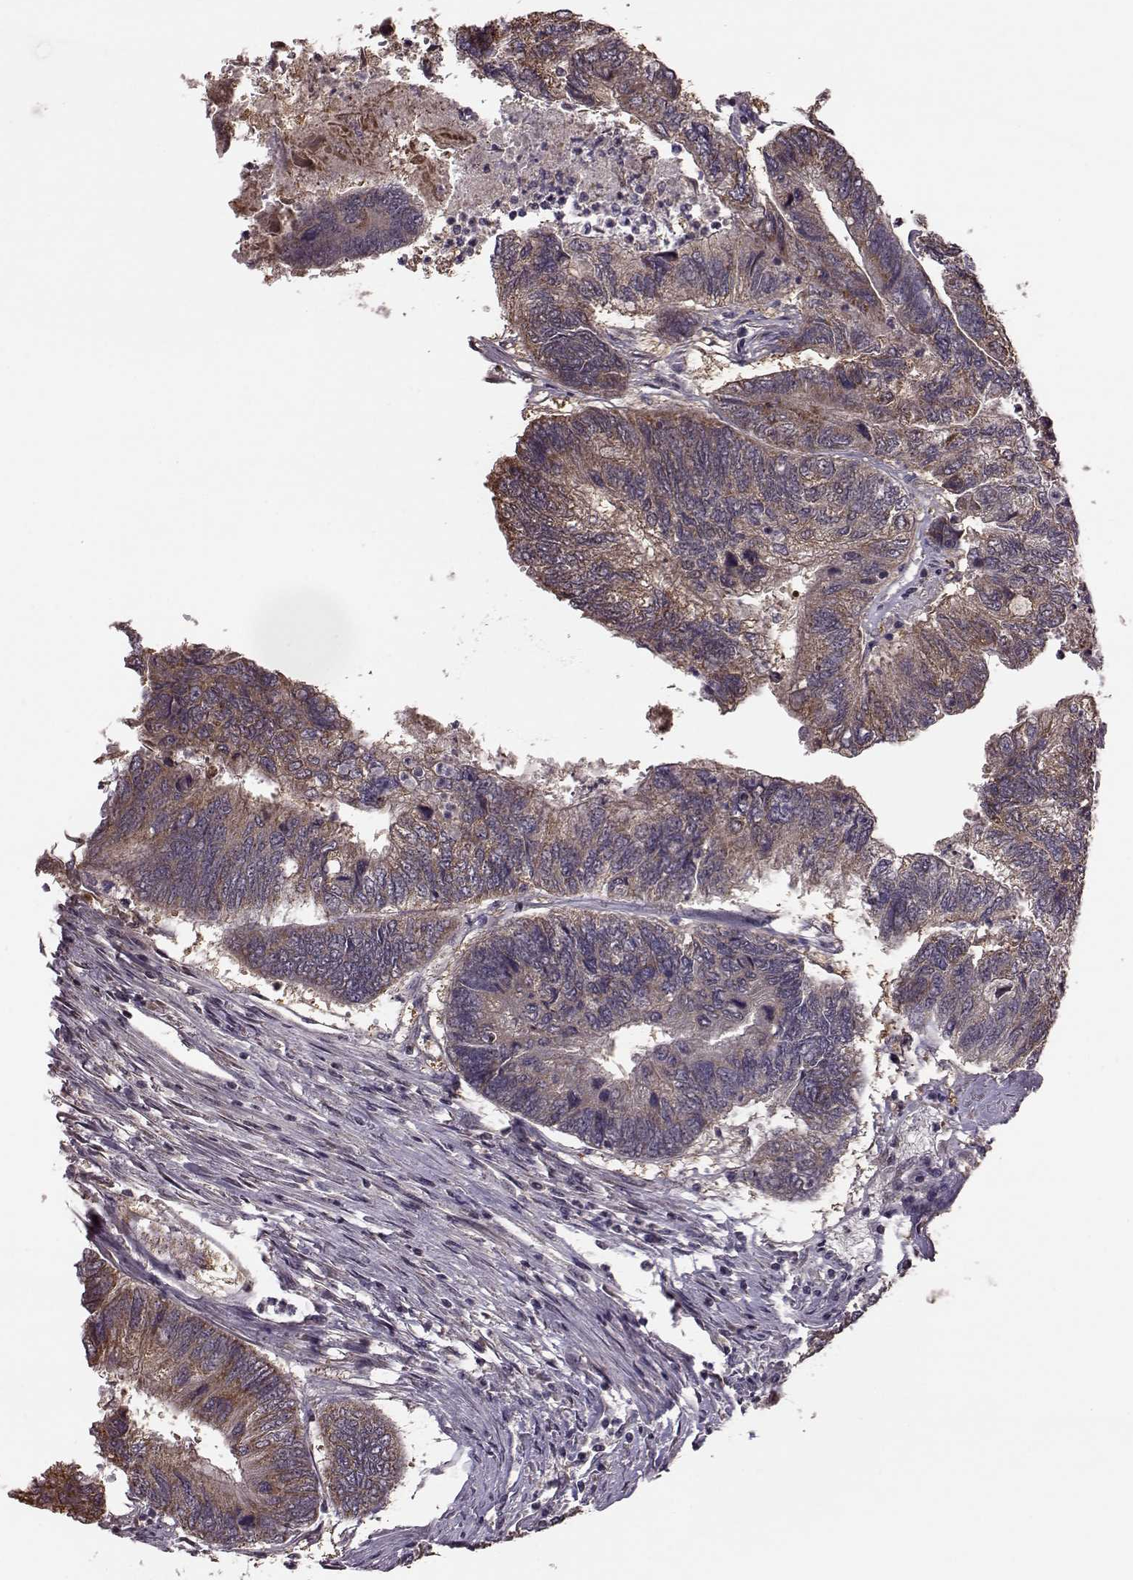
{"staining": {"intensity": "weak", "quantity": "<25%", "location": "cytoplasmic/membranous"}, "tissue": "colorectal cancer", "cell_type": "Tumor cells", "image_type": "cancer", "snomed": [{"axis": "morphology", "description": "Adenocarcinoma, NOS"}, {"axis": "topography", "description": "Colon"}], "caption": "Colorectal cancer (adenocarcinoma) was stained to show a protein in brown. There is no significant expression in tumor cells.", "gene": "PUDP", "patient": {"sex": "female", "age": 67}}